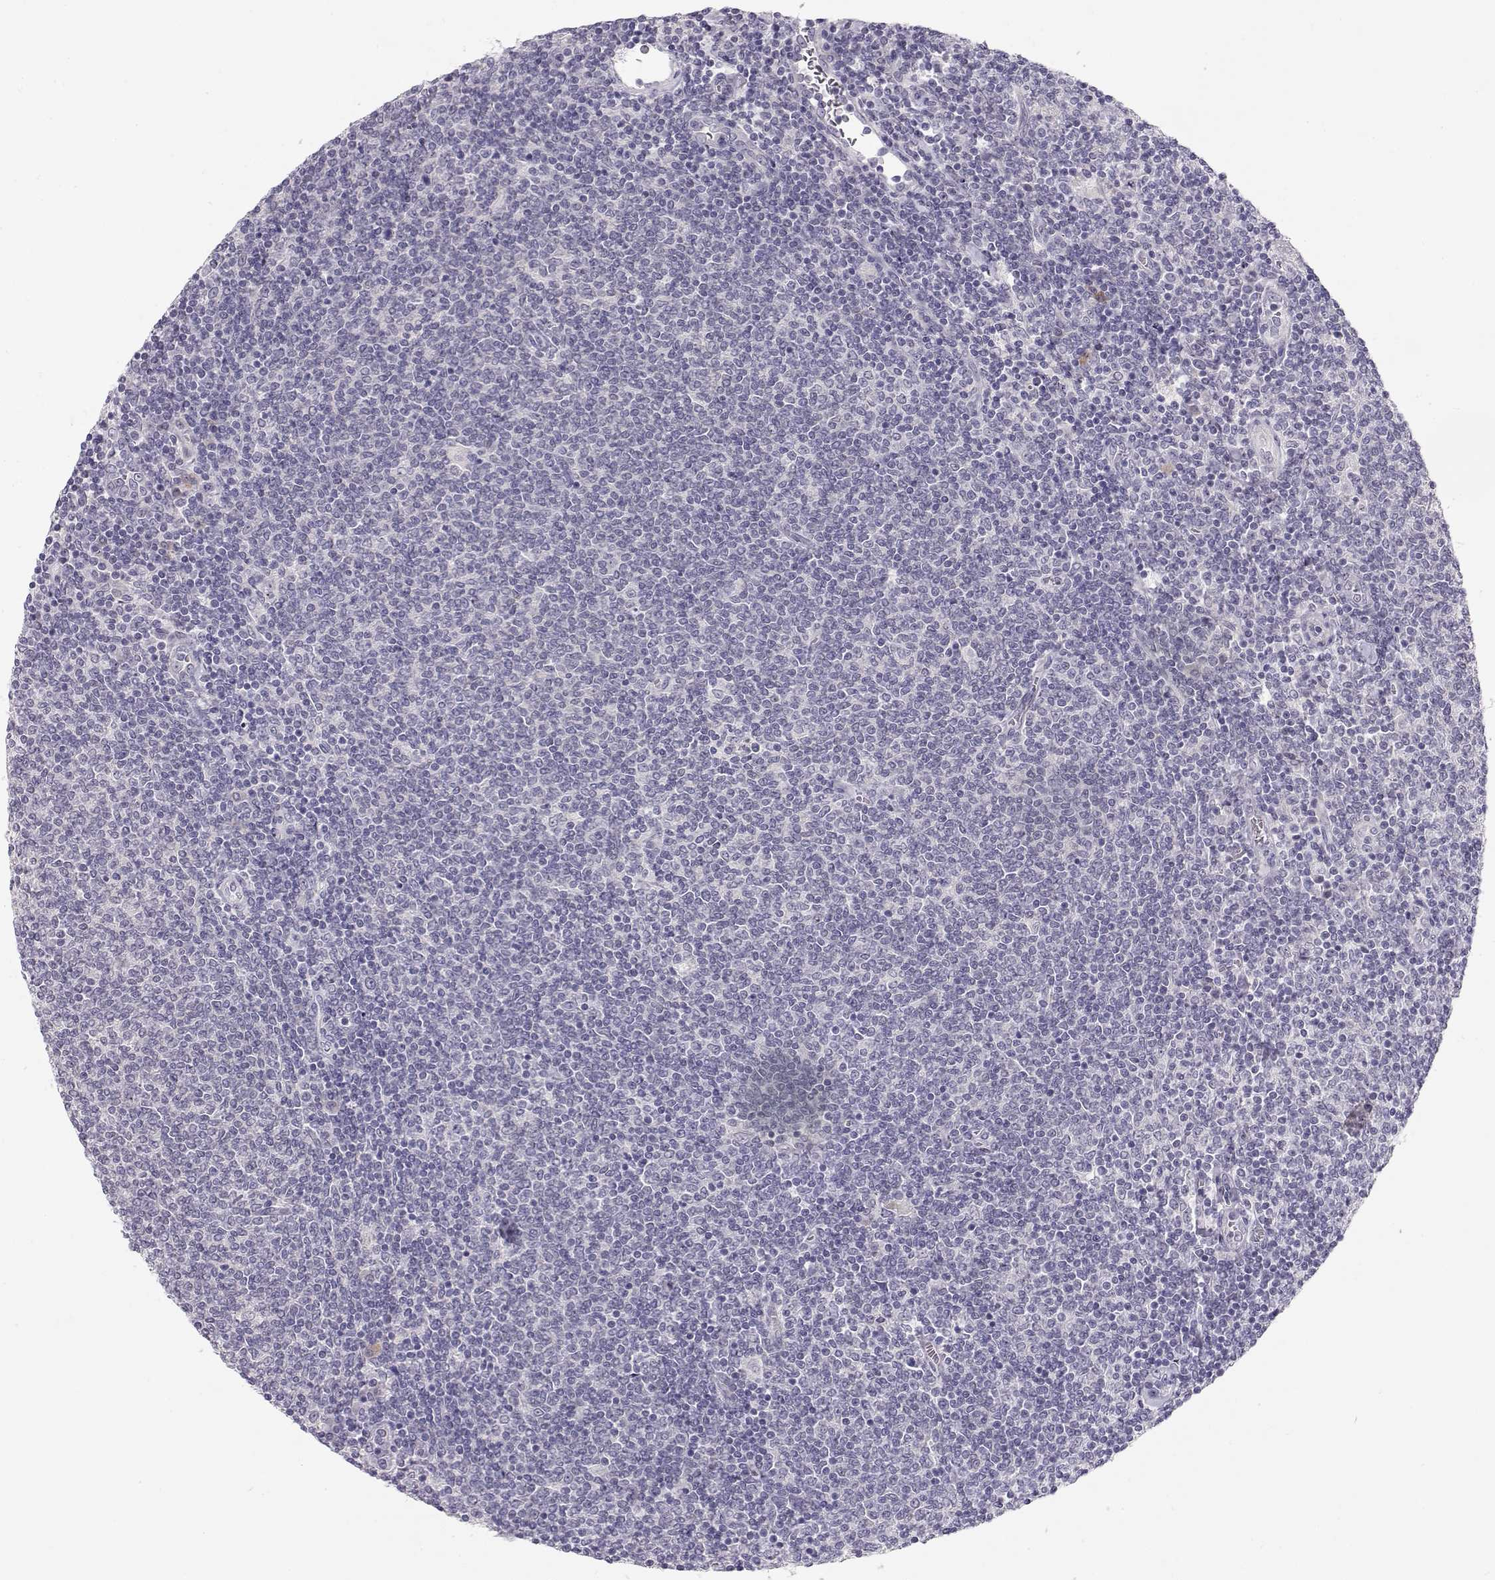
{"staining": {"intensity": "negative", "quantity": "none", "location": "none"}, "tissue": "lymphoma", "cell_type": "Tumor cells", "image_type": "cancer", "snomed": [{"axis": "morphology", "description": "Malignant lymphoma, non-Hodgkin's type, Low grade"}, {"axis": "topography", "description": "Lymph node"}], "caption": "Protein analysis of lymphoma displays no significant staining in tumor cells.", "gene": "TTC26", "patient": {"sex": "male", "age": 52}}